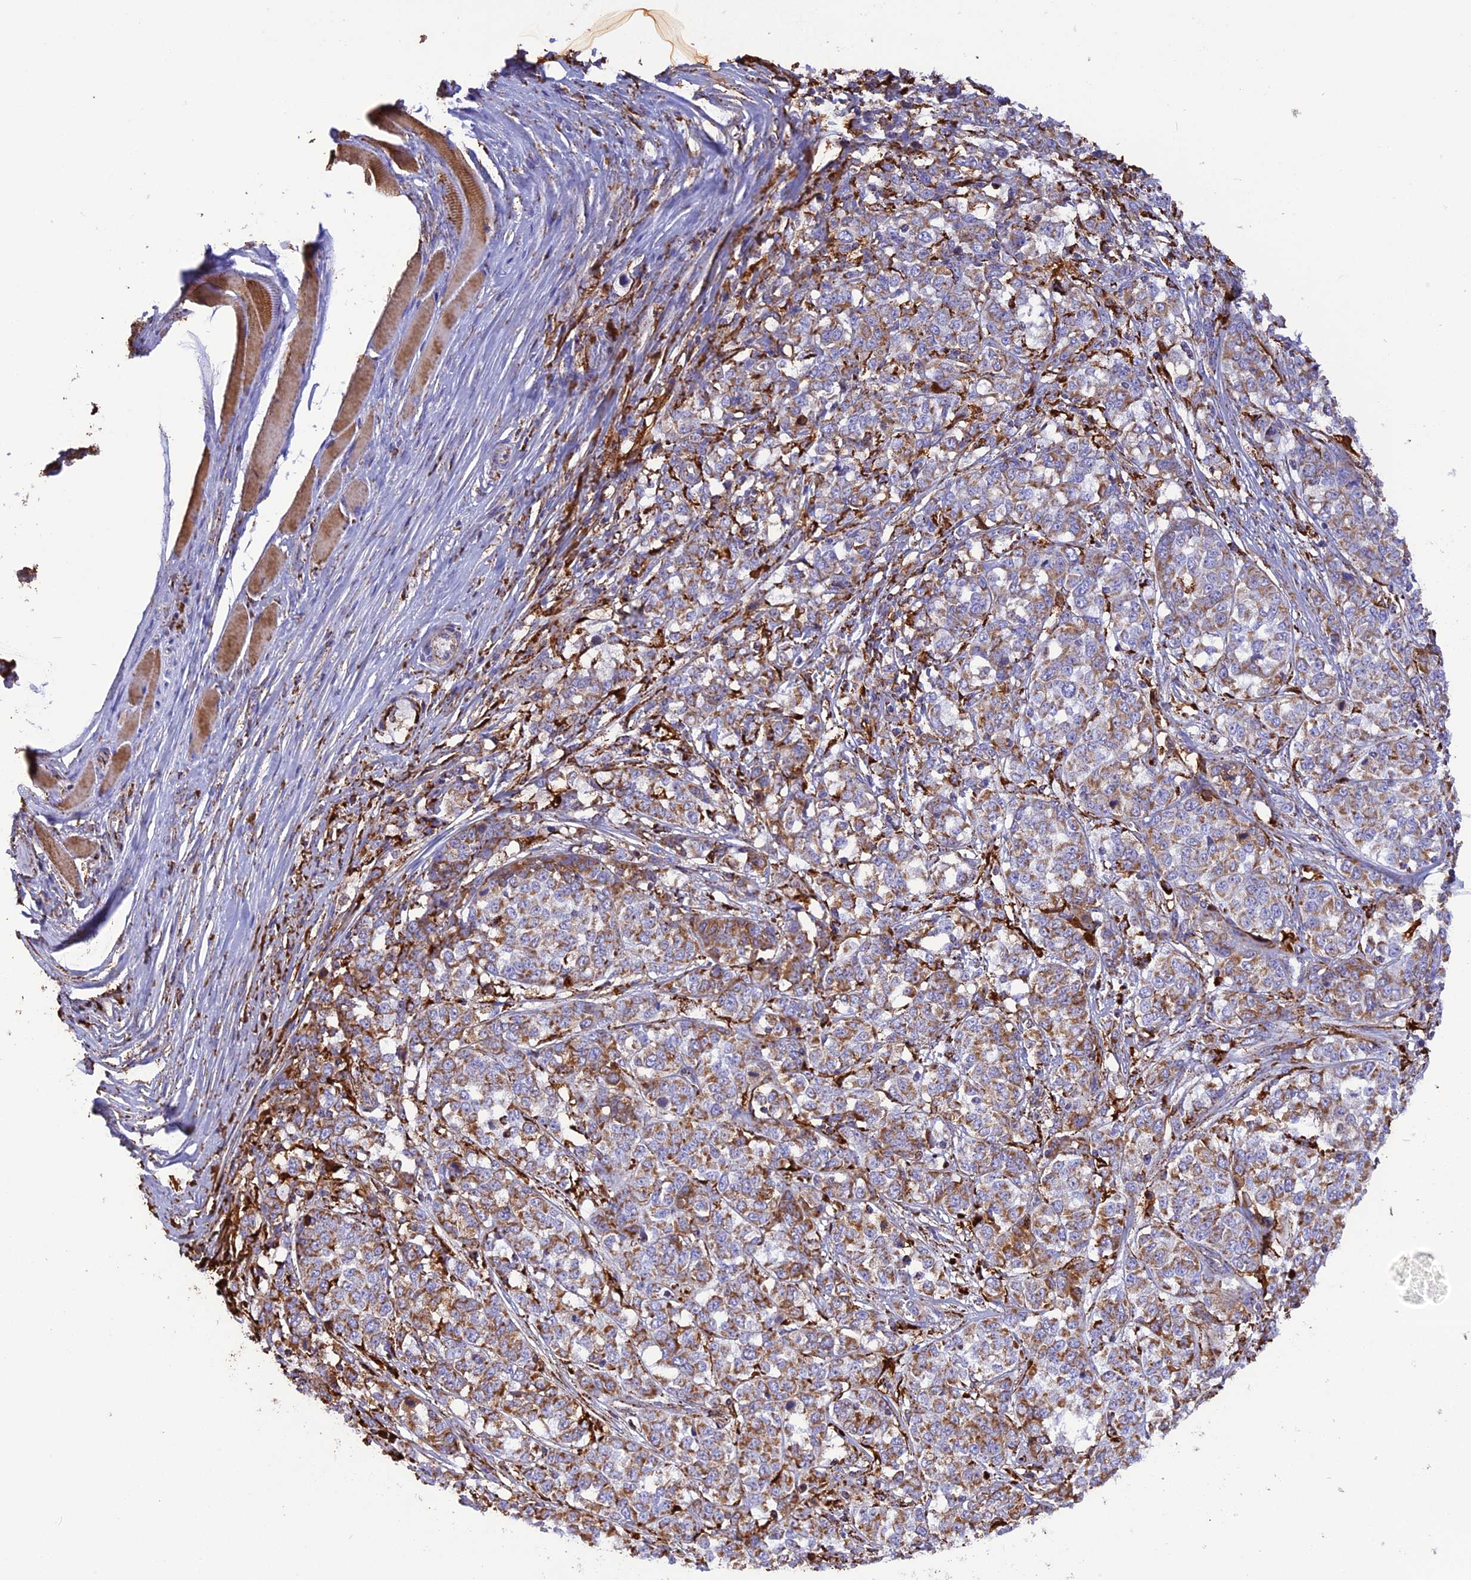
{"staining": {"intensity": "moderate", "quantity": "25%-75%", "location": "cytoplasmic/membranous"}, "tissue": "melanoma", "cell_type": "Tumor cells", "image_type": "cancer", "snomed": [{"axis": "morphology", "description": "Malignant melanoma, NOS"}, {"axis": "topography", "description": "Skin"}], "caption": "The image shows staining of melanoma, revealing moderate cytoplasmic/membranous protein positivity (brown color) within tumor cells.", "gene": "KCNG1", "patient": {"sex": "female", "age": 72}}